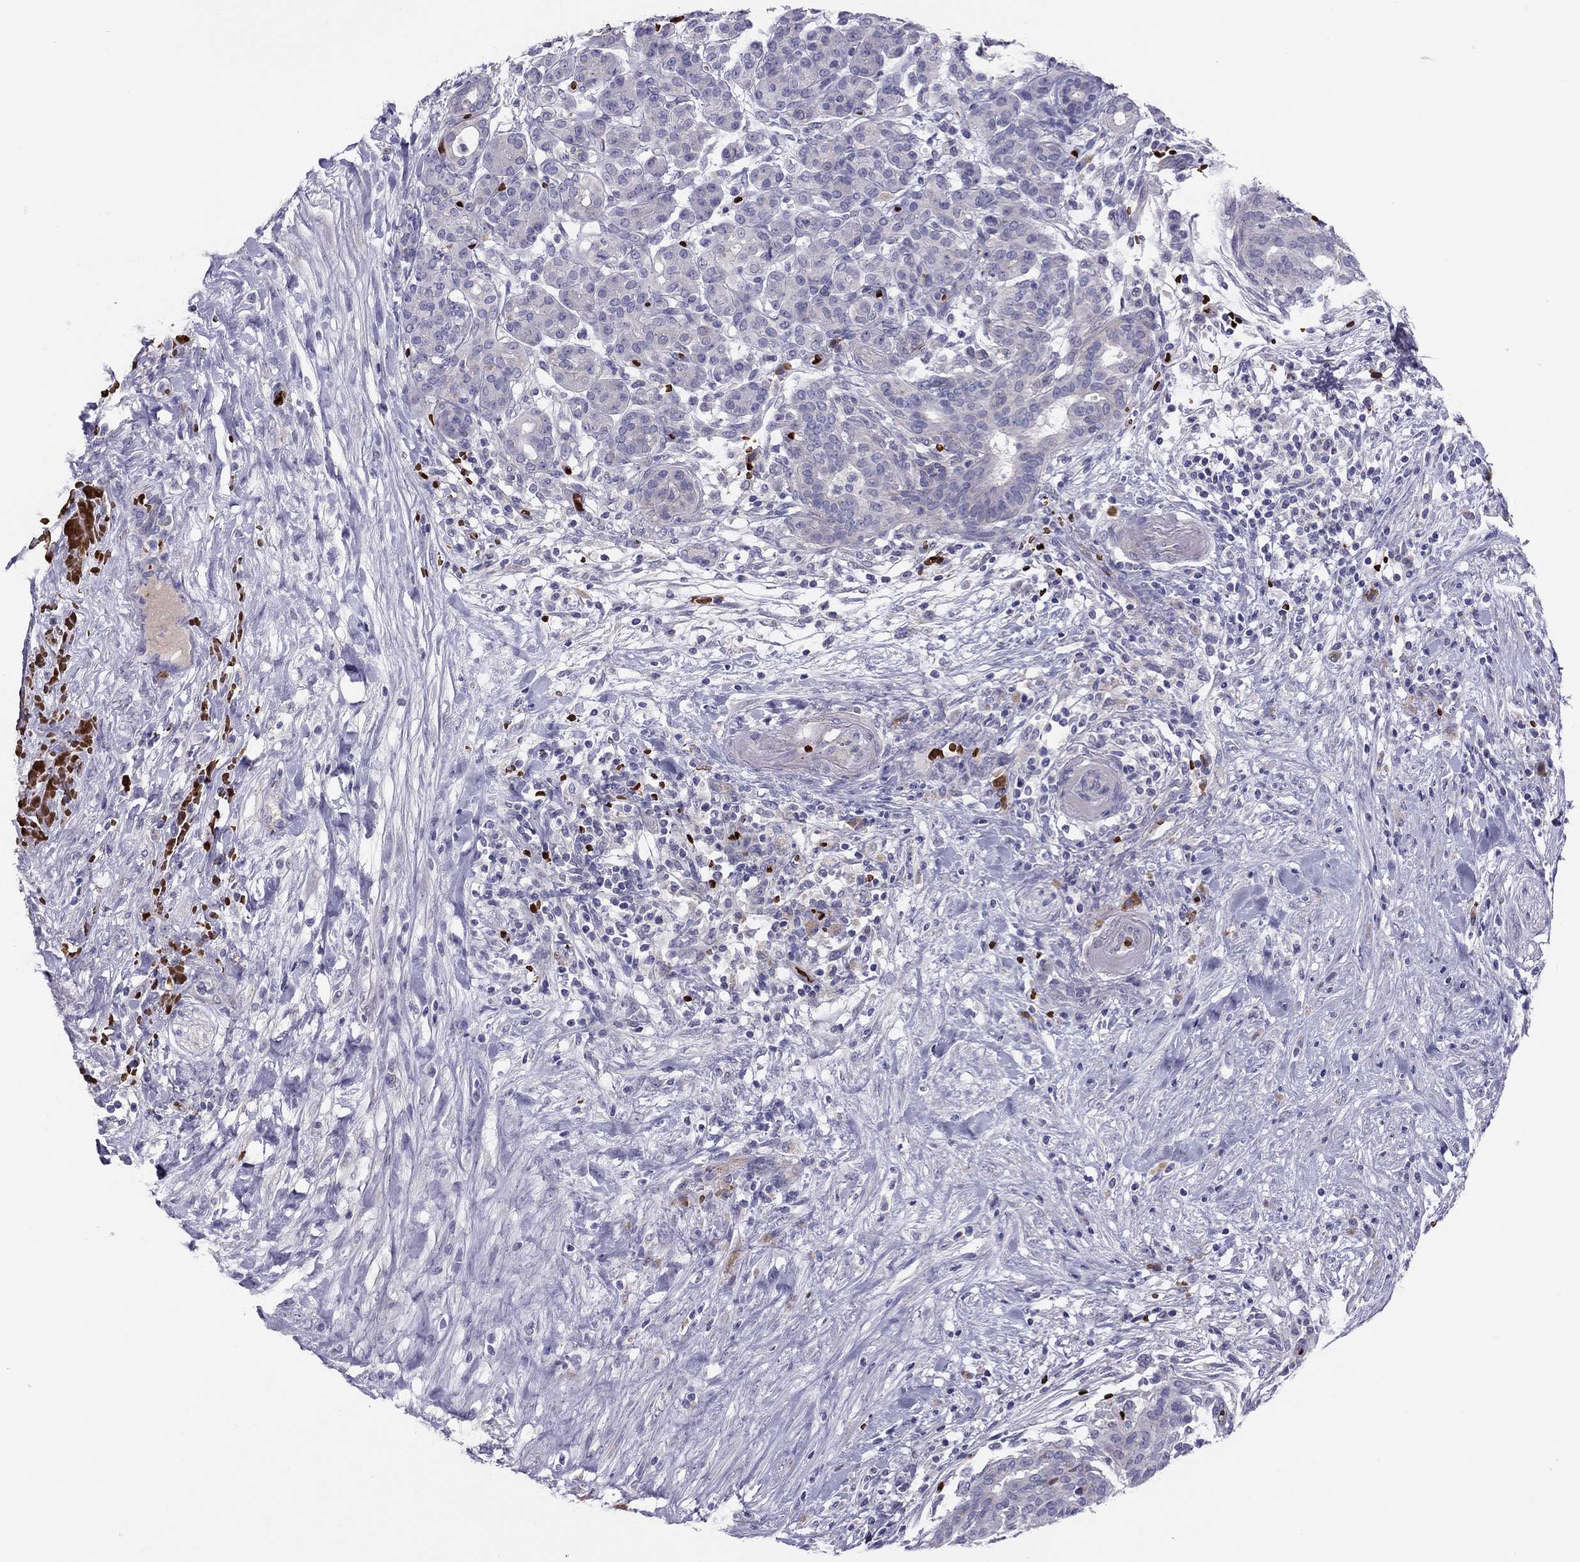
{"staining": {"intensity": "negative", "quantity": "none", "location": "none"}, "tissue": "pancreatic cancer", "cell_type": "Tumor cells", "image_type": "cancer", "snomed": [{"axis": "morphology", "description": "Adenocarcinoma, NOS"}, {"axis": "topography", "description": "Pancreas"}], "caption": "High magnification brightfield microscopy of pancreatic adenocarcinoma stained with DAB (brown) and counterstained with hematoxylin (blue): tumor cells show no significant positivity.", "gene": "FRMD1", "patient": {"sex": "male", "age": 44}}